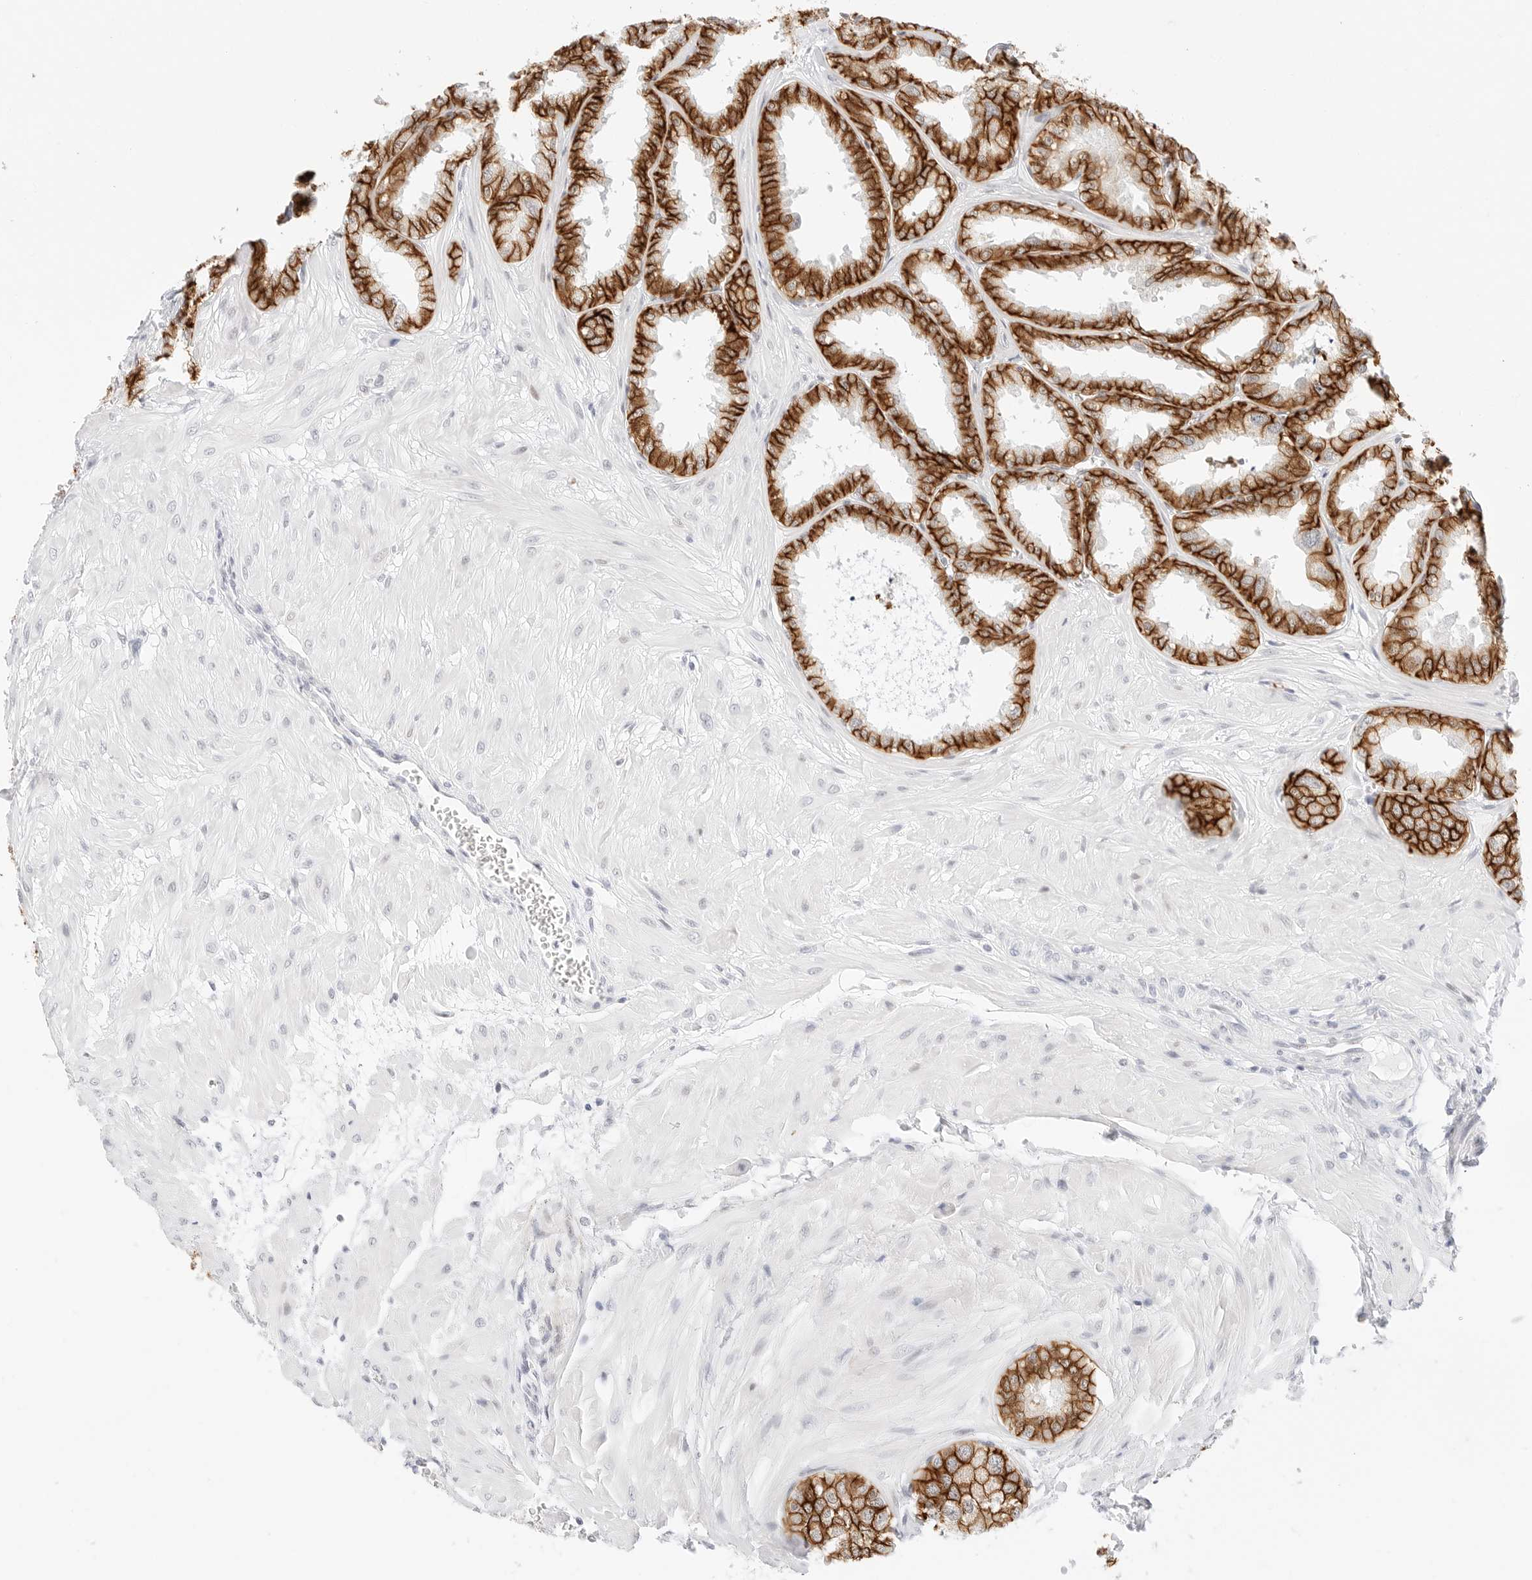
{"staining": {"intensity": "strong", "quantity": ">75%", "location": "cytoplasmic/membranous"}, "tissue": "seminal vesicle", "cell_type": "Glandular cells", "image_type": "normal", "snomed": [{"axis": "morphology", "description": "Normal tissue, NOS"}, {"axis": "topography", "description": "Prostate"}, {"axis": "topography", "description": "Seminal veicle"}], "caption": "Unremarkable seminal vesicle demonstrates strong cytoplasmic/membranous staining in approximately >75% of glandular cells, visualized by immunohistochemistry. (Stains: DAB in brown, nuclei in blue, Microscopy: brightfield microscopy at high magnification).", "gene": "CDH1", "patient": {"sex": "male", "age": 51}}